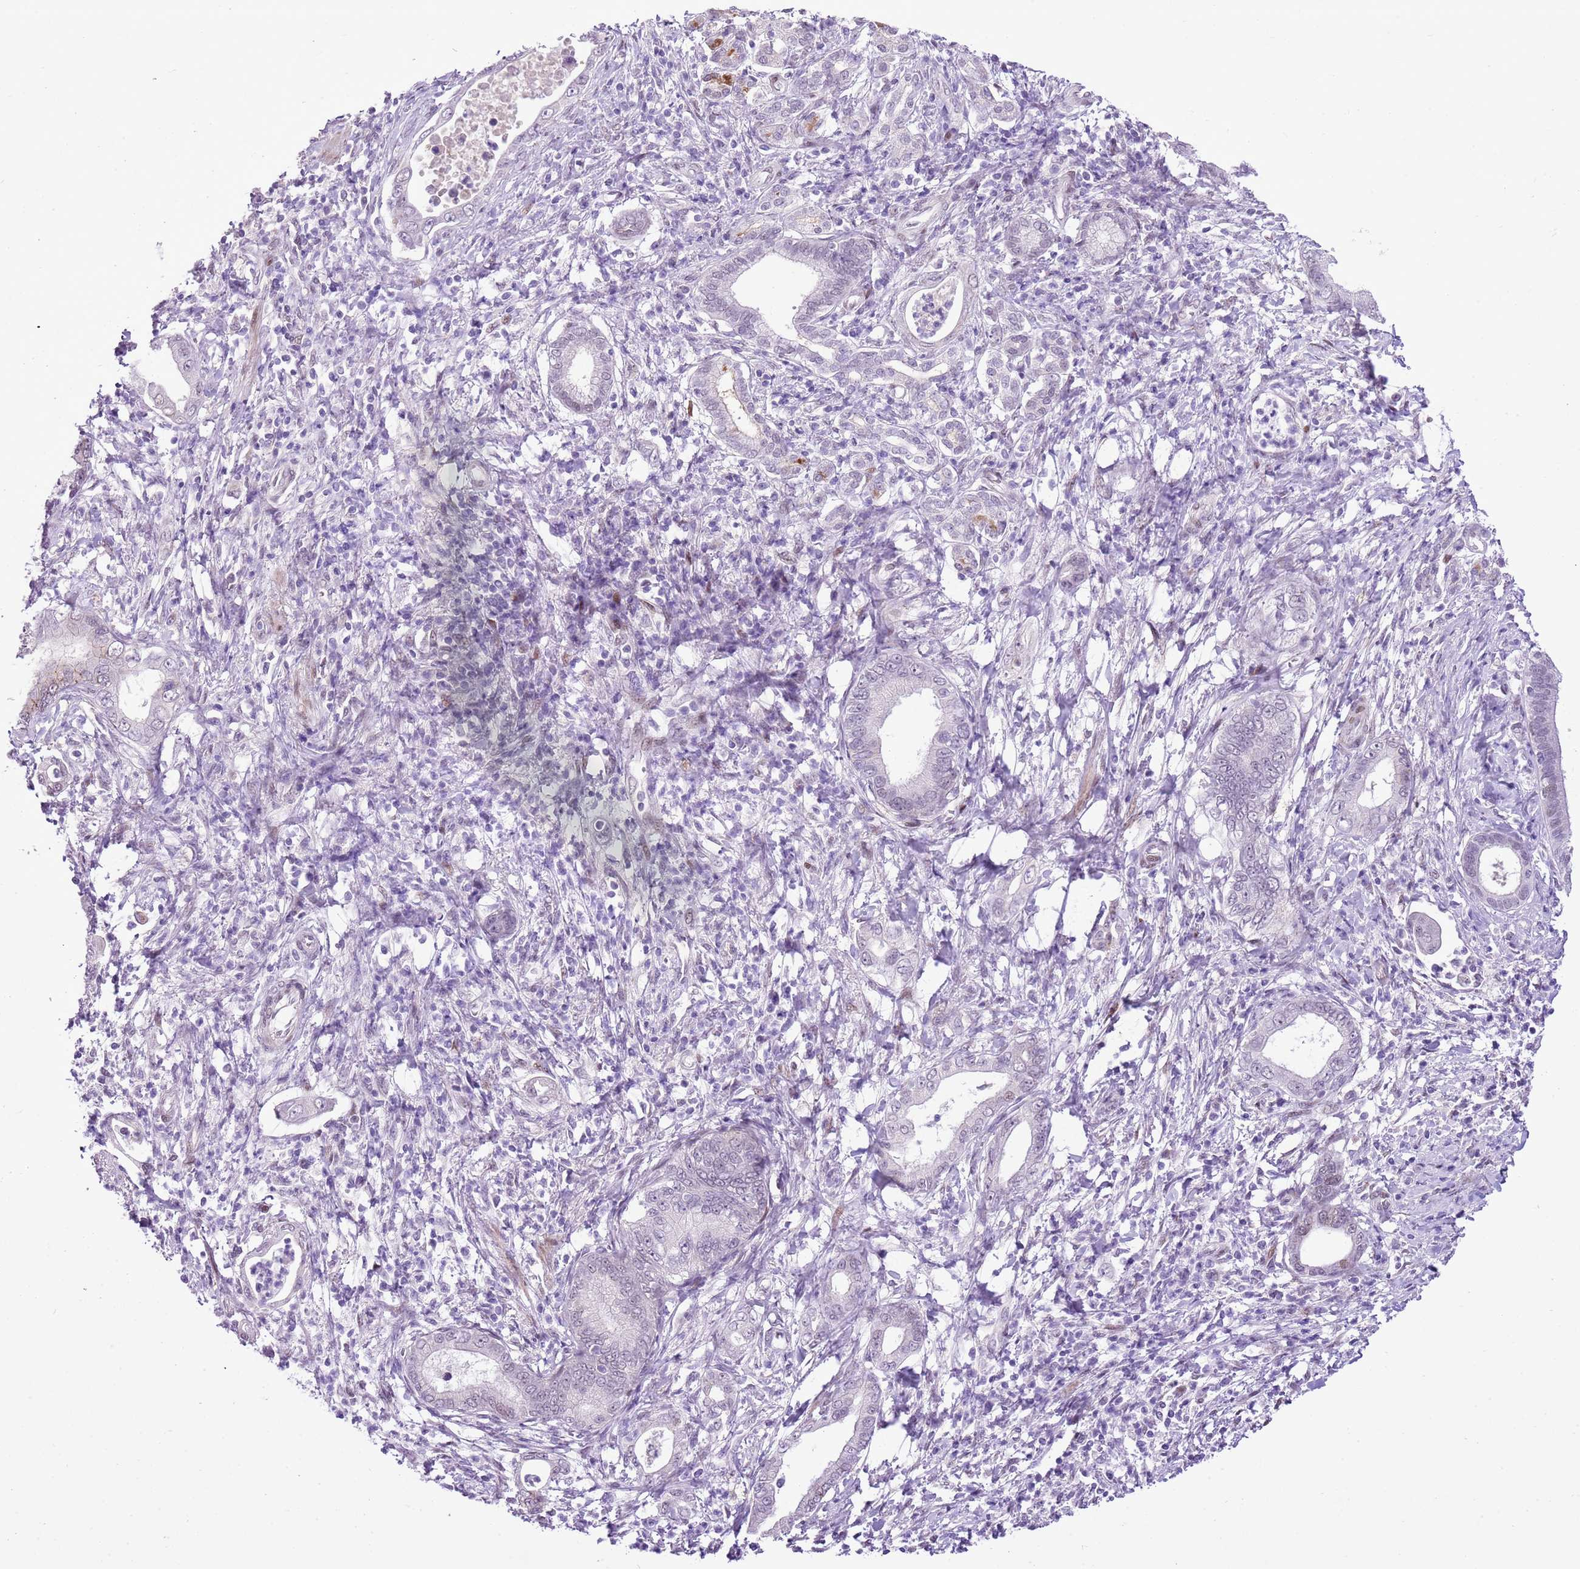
{"staining": {"intensity": "negative", "quantity": "none", "location": "none"}, "tissue": "pancreatic cancer", "cell_type": "Tumor cells", "image_type": "cancer", "snomed": [{"axis": "morphology", "description": "Normal tissue, NOS"}, {"axis": "morphology", "description": "Adenocarcinoma, NOS"}, {"axis": "topography", "description": "Pancreas"}], "caption": "This photomicrograph is of pancreatic cancer stained with IHC to label a protein in brown with the nuclei are counter-stained blue. There is no staining in tumor cells. (IHC, brightfield microscopy, high magnification).", "gene": "NACC2", "patient": {"sex": "female", "age": 55}}